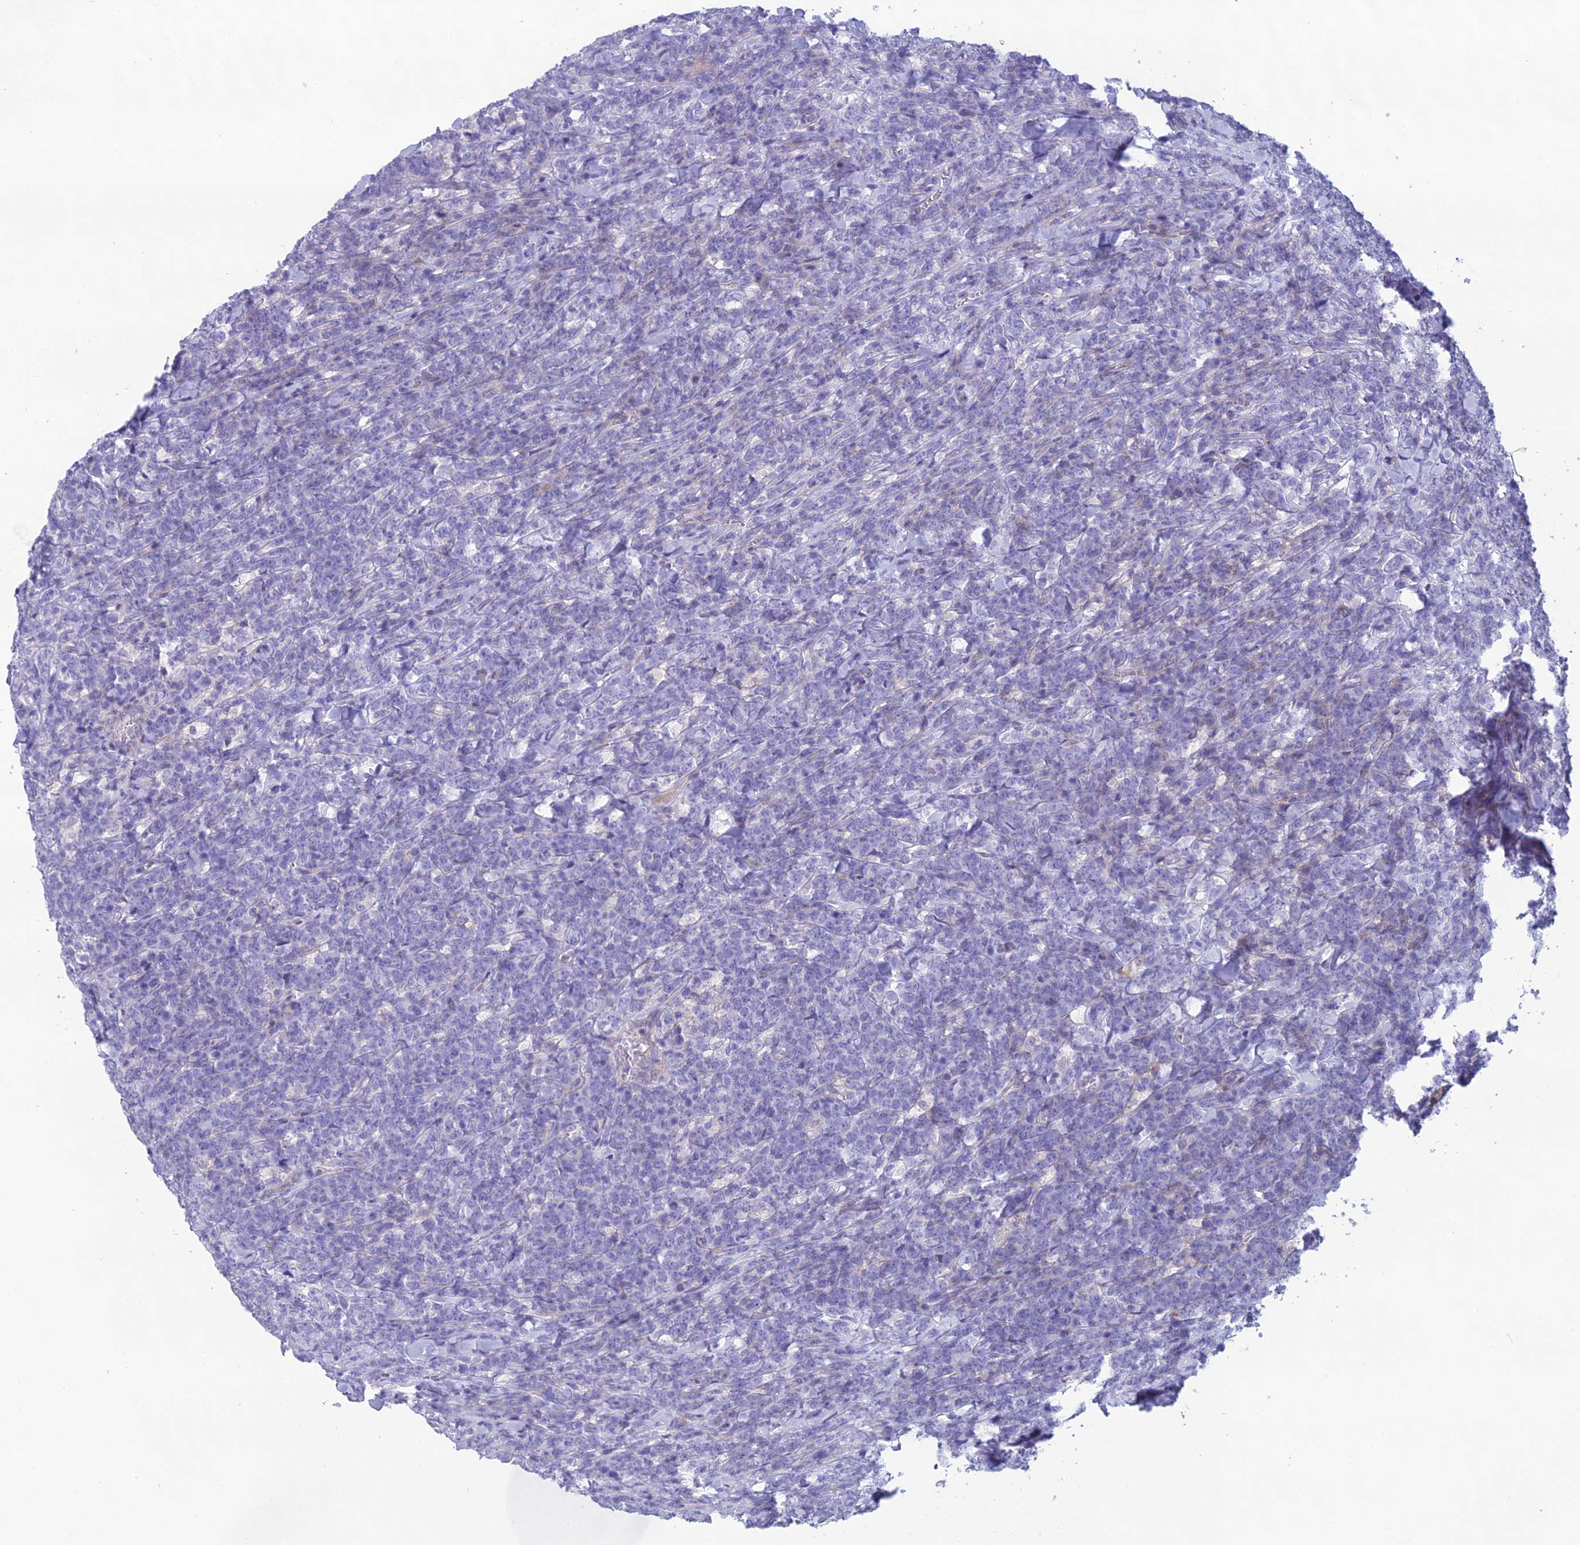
{"staining": {"intensity": "negative", "quantity": "none", "location": "none"}, "tissue": "lymphoma", "cell_type": "Tumor cells", "image_type": "cancer", "snomed": [{"axis": "morphology", "description": "Malignant lymphoma, non-Hodgkin's type, High grade"}, {"axis": "topography", "description": "Small intestine"}], "caption": "Tumor cells are negative for brown protein staining in lymphoma.", "gene": "OR56B1", "patient": {"sex": "male", "age": 8}}